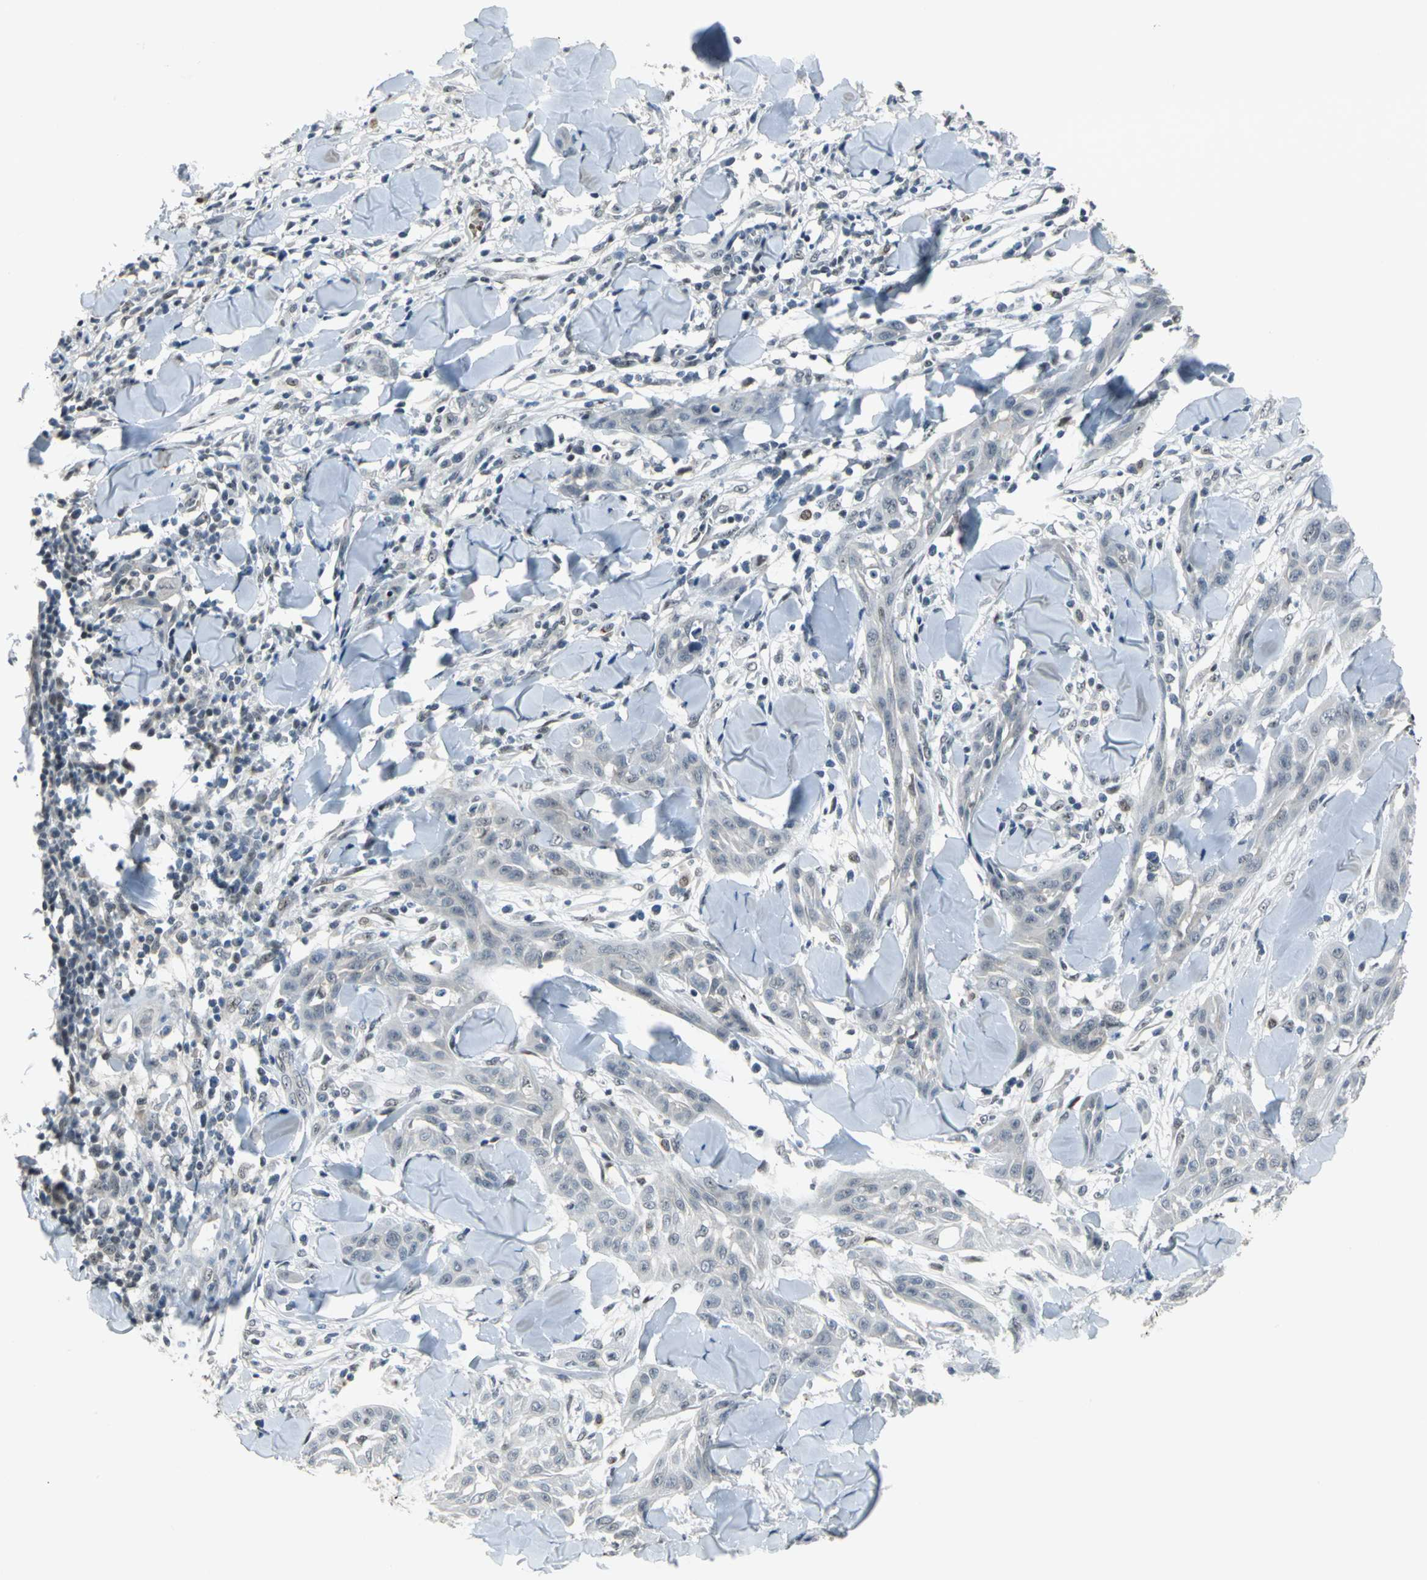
{"staining": {"intensity": "weak", "quantity": "25%-75%", "location": "nuclear"}, "tissue": "skin cancer", "cell_type": "Tumor cells", "image_type": "cancer", "snomed": [{"axis": "morphology", "description": "Squamous cell carcinoma, NOS"}, {"axis": "topography", "description": "Skin"}], "caption": "The image displays immunohistochemical staining of skin cancer (squamous cell carcinoma). There is weak nuclear expression is appreciated in approximately 25%-75% of tumor cells. Using DAB (3,3'-diaminobenzidine) (brown) and hematoxylin (blue) stains, captured at high magnification using brightfield microscopy.", "gene": "GLI3", "patient": {"sex": "male", "age": 24}}